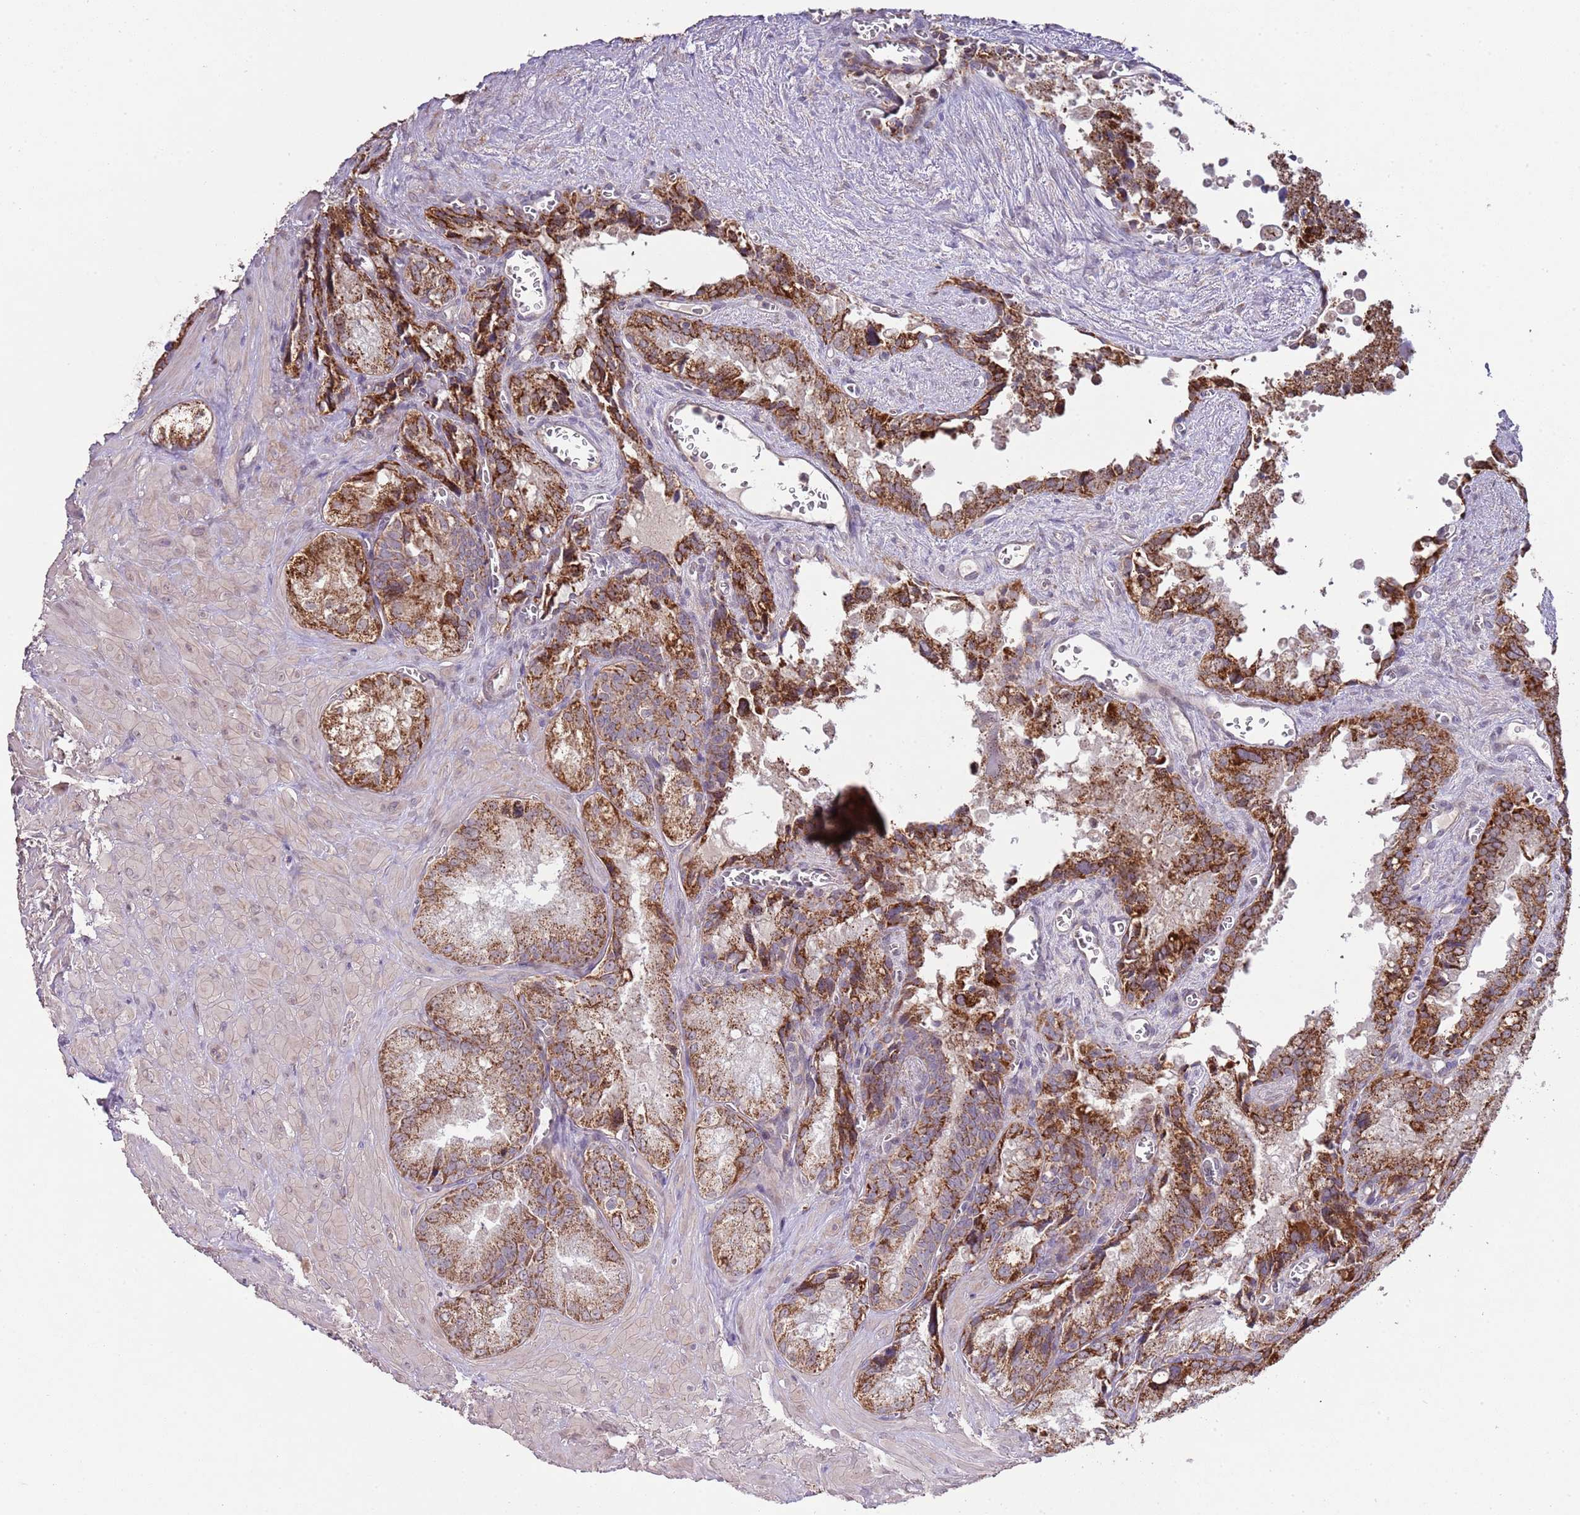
{"staining": {"intensity": "strong", "quantity": ">75%", "location": "cytoplasmic/membranous"}, "tissue": "seminal vesicle", "cell_type": "Glandular cells", "image_type": "normal", "snomed": [{"axis": "morphology", "description": "Normal tissue, NOS"}, {"axis": "topography", "description": "Seminal veicle"}], "caption": "Immunohistochemical staining of unremarkable human seminal vesicle shows >75% levels of strong cytoplasmic/membranous protein positivity in approximately >75% of glandular cells.", "gene": "IVD", "patient": {"sex": "male", "age": 62}}